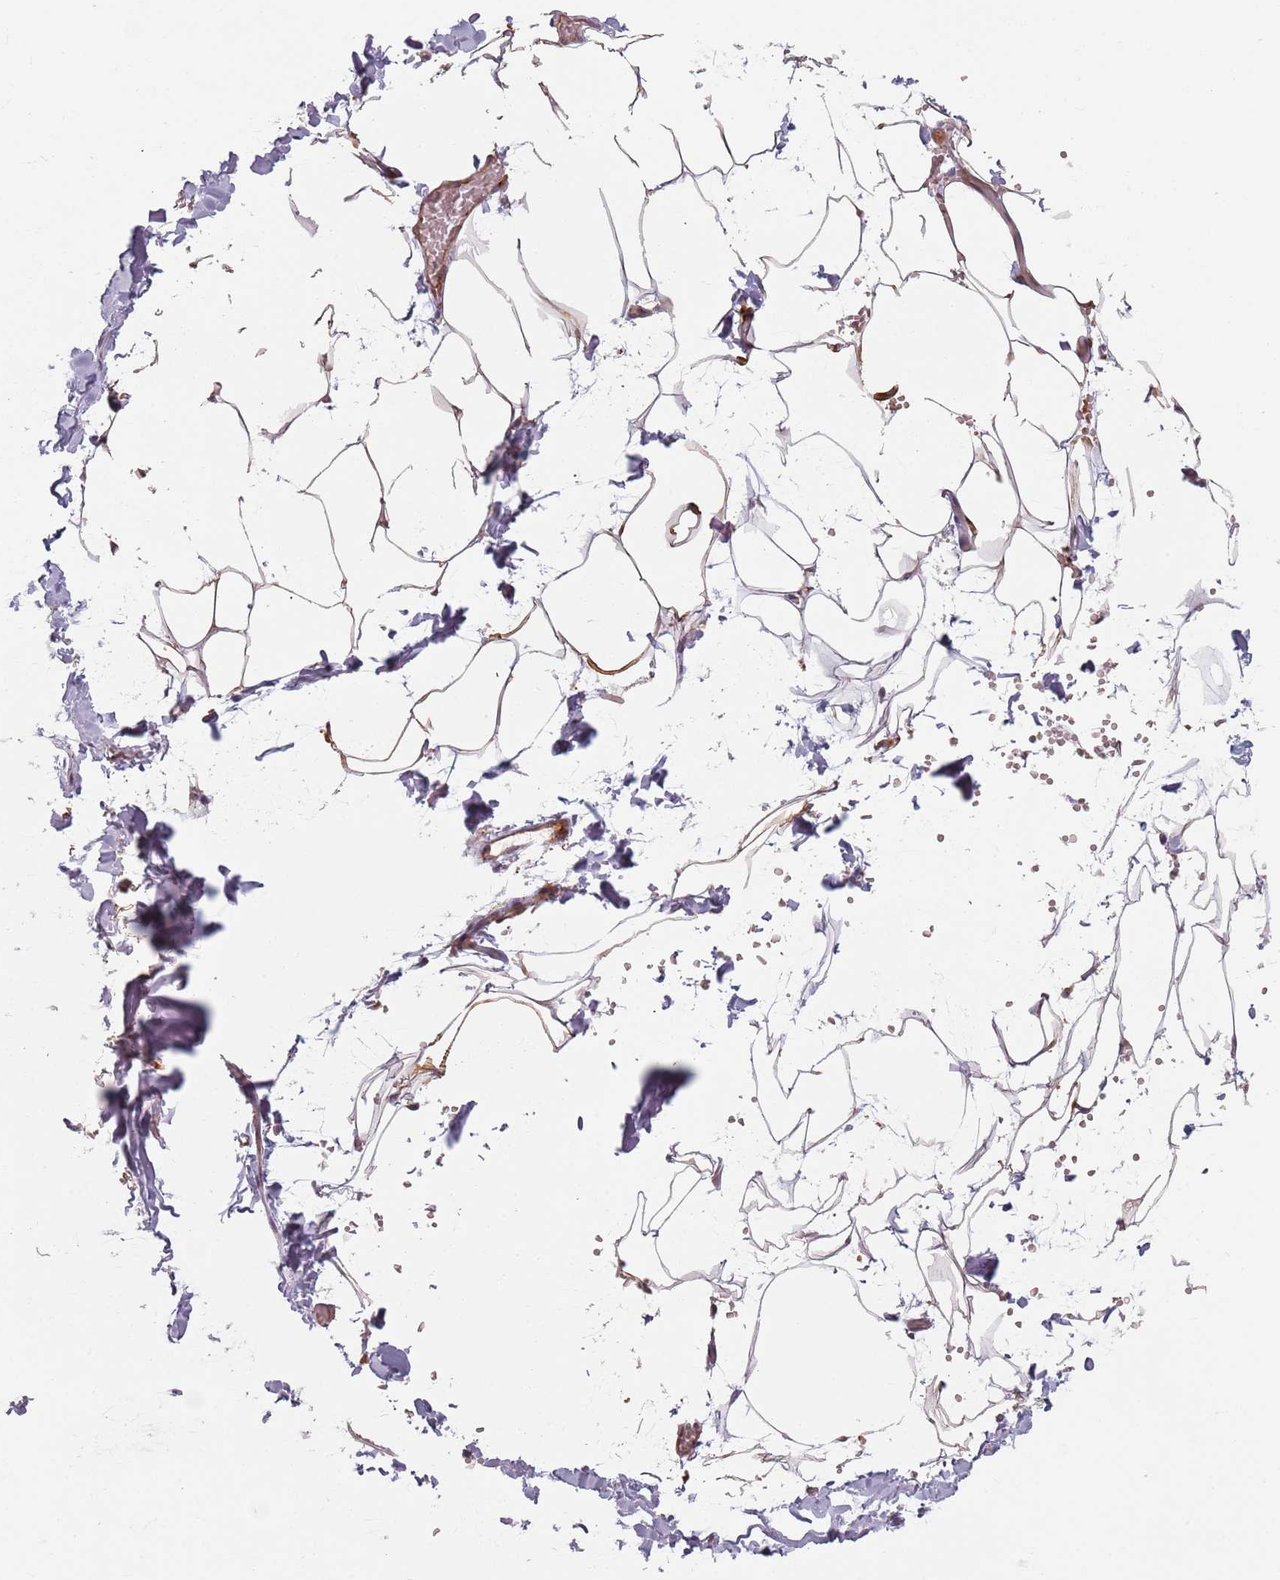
{"staining": {"intensity": "moderate", "quantity": ">75%", "location": "cytoplasmic/membranous"}, "tissue": "adipose tissue", "cell_type": "Adipocytes", "image_type": "normal", "snomed": [{"axis": "morphology", "description": "Normal tissue, NOS"}, {"axis": "topography", "description": "Gallbladder"}, {"axis": "topography", "description": "Peripheral nerve tissue"}], "caption": "Immunohistochemistry (IHC) histopathology image of unremarkable adipose tissue stained for a protein (brown), which demonstrates medium levels of moderate cytoplasmic/membranous staining in approximately >75% of adipocytes.", "gene": "TPD52L2", "patient": {"sex": "male", "age": 38}}